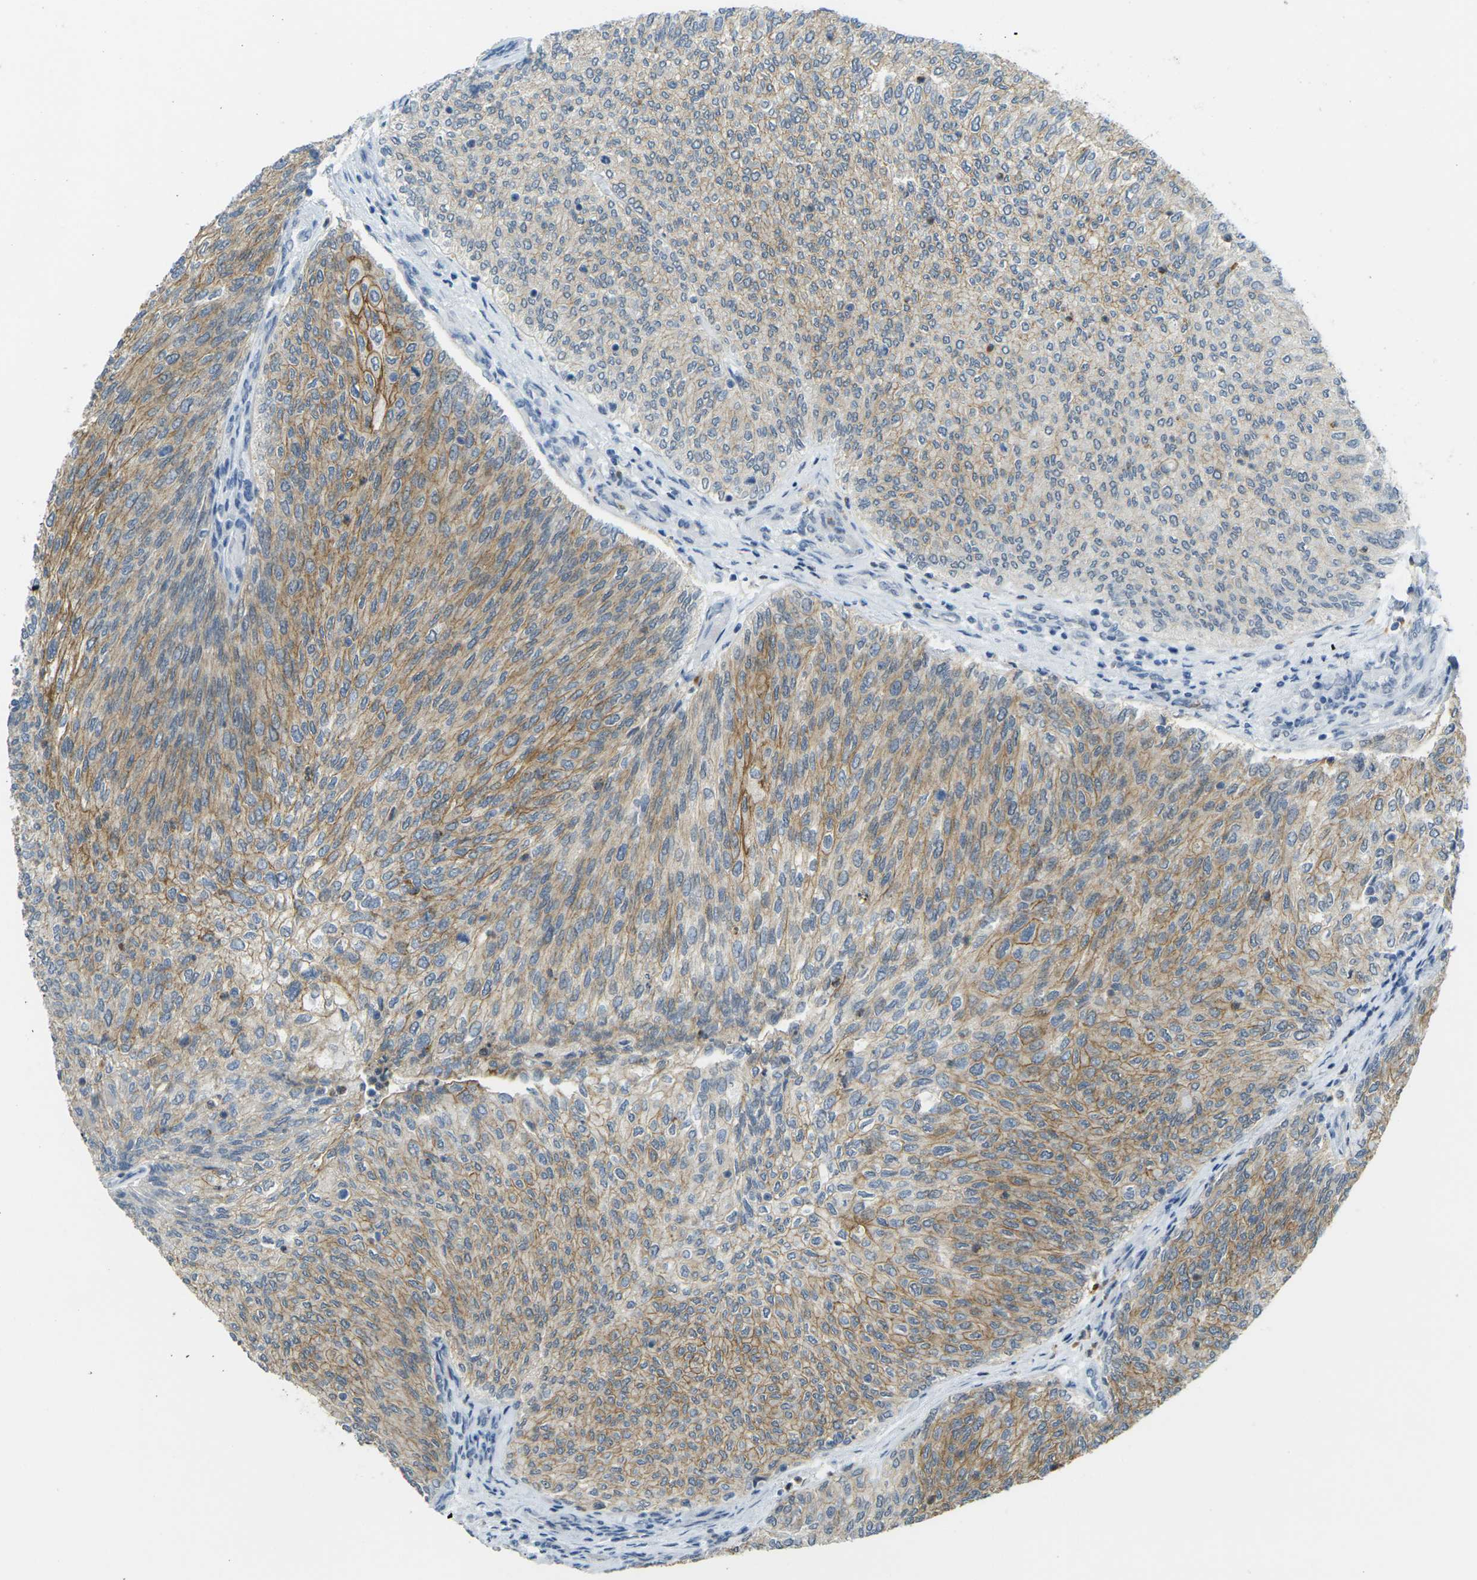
{"staining": {"intensity": "moderate", "quantity": ">75%", "location": "cytoplasmic/membranous"}, "tissue": "urothelial cancer", "cell_type": "Tumor cells", "image_type": "cancer", "snomed": [{"axis": "morphology", "description": "Urothelial carcinoma, Low grade"}, {"axis": "topography", "description": "Urinary bladder"}], "caption": "Immunohistochemical staining of human urothelial cancer shows moderate cytoplasmic/membranous protein expression in approximately >75% of tumor cells. Immunohistochemistry stains the protein of interest in brown and the nuclei are stained blue.", "gene": "SPTBN2", "patient": {"sex": "female", "age": 79}}